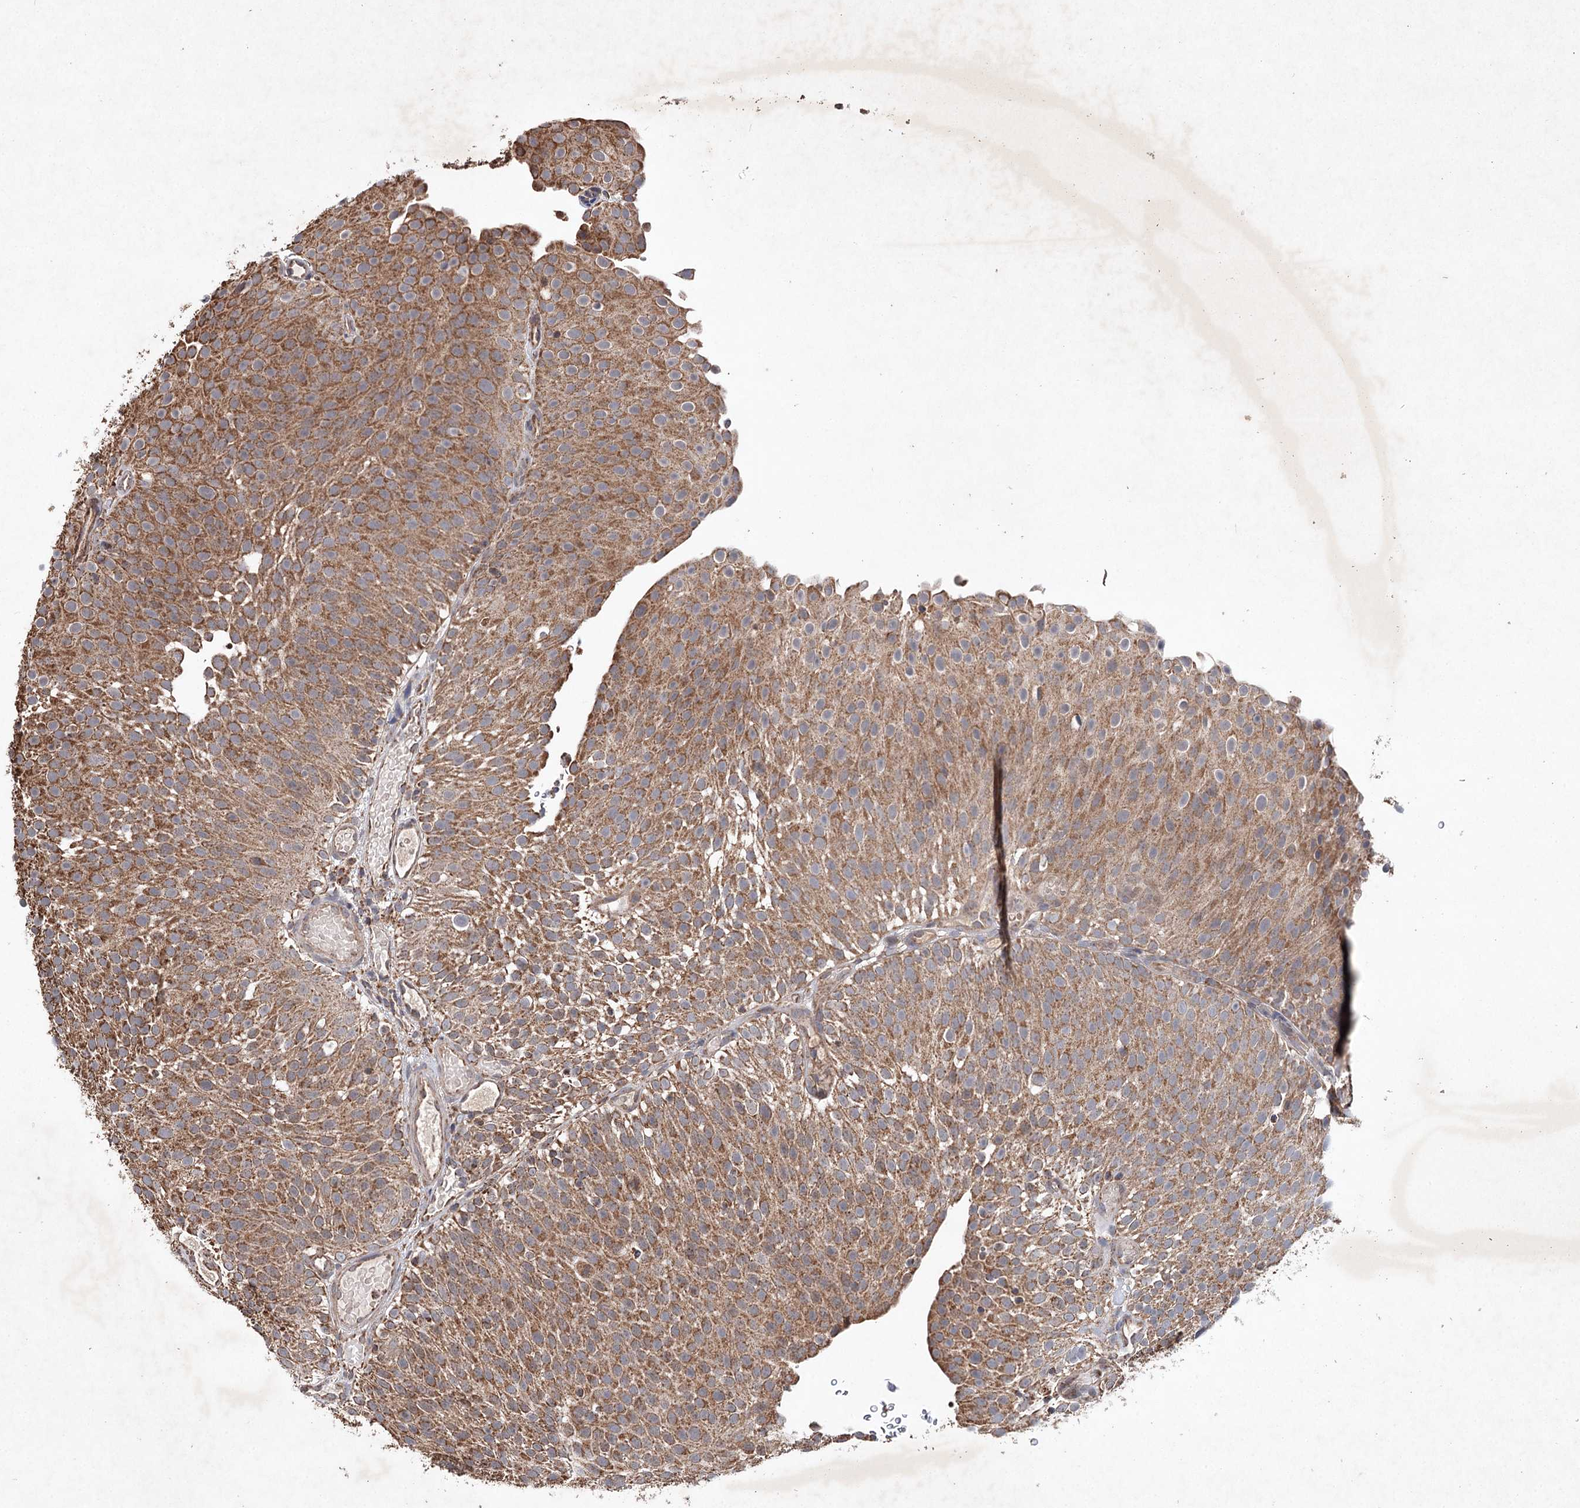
{"staining": {"intensity": "moderate", "quantity": ">75%", "location": "cytoplasmic/membranous"}, "tissue": "urothelial cancer", "cell_type": "Tumor cells", "image_type": "cancer", "snomed": [{"axis": "morphology", "description": "Urothelial carcinoma, Low grade"}, {"axis": "topography", "description": "Urinary bladder"}], "caption": "Moderate cytoplasmic/membranous positivity for a protein is seen in approximately >75% of tumor cells of urothelial cancer using IHC.", "gene": "PIK3CB", "patient": {"sex": "male", "age": 78}}